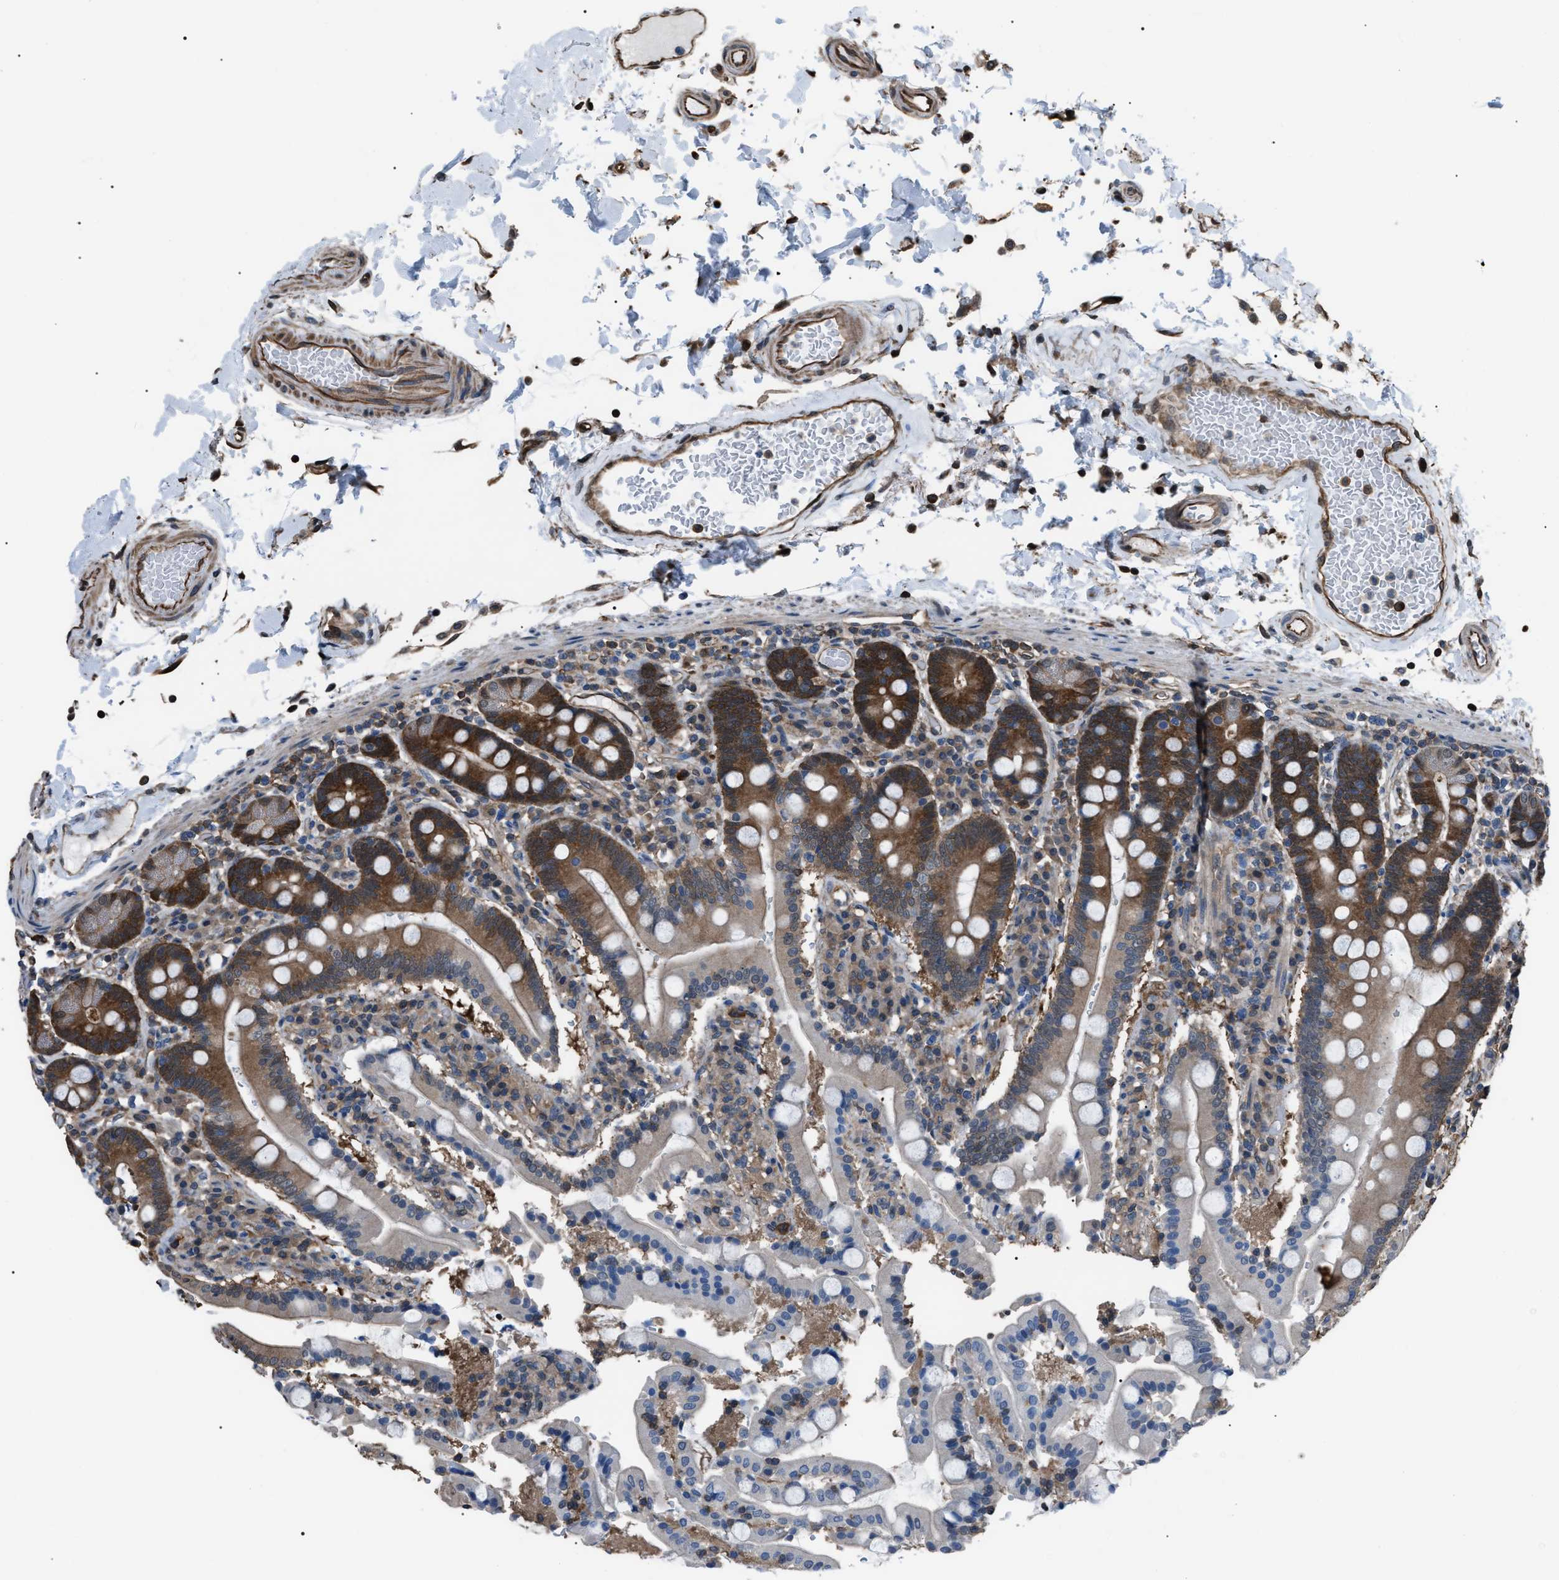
{"staining": {"intensity": "strong", "quantity": "25%-75%", "location": "cytoplasmic/membranous"}, "tissue": "duodenum", "cell_type": "Glandular cells", "image_type": "normal", "snomed": [{"axis": "morphology", "description": "Normal tissue, NOS"}, {"axis": "topography", "description": "Small intestine, NOS"}], "caption": "Approximately 25%-75% of glandular cells in unremarkable duodenum reveal strong cytoplasmic/membranous protein staining as visualized by brown immunohistochemical staining.", "gene": "PDCD5", "patient": {"sex": "female", "age": 71}}